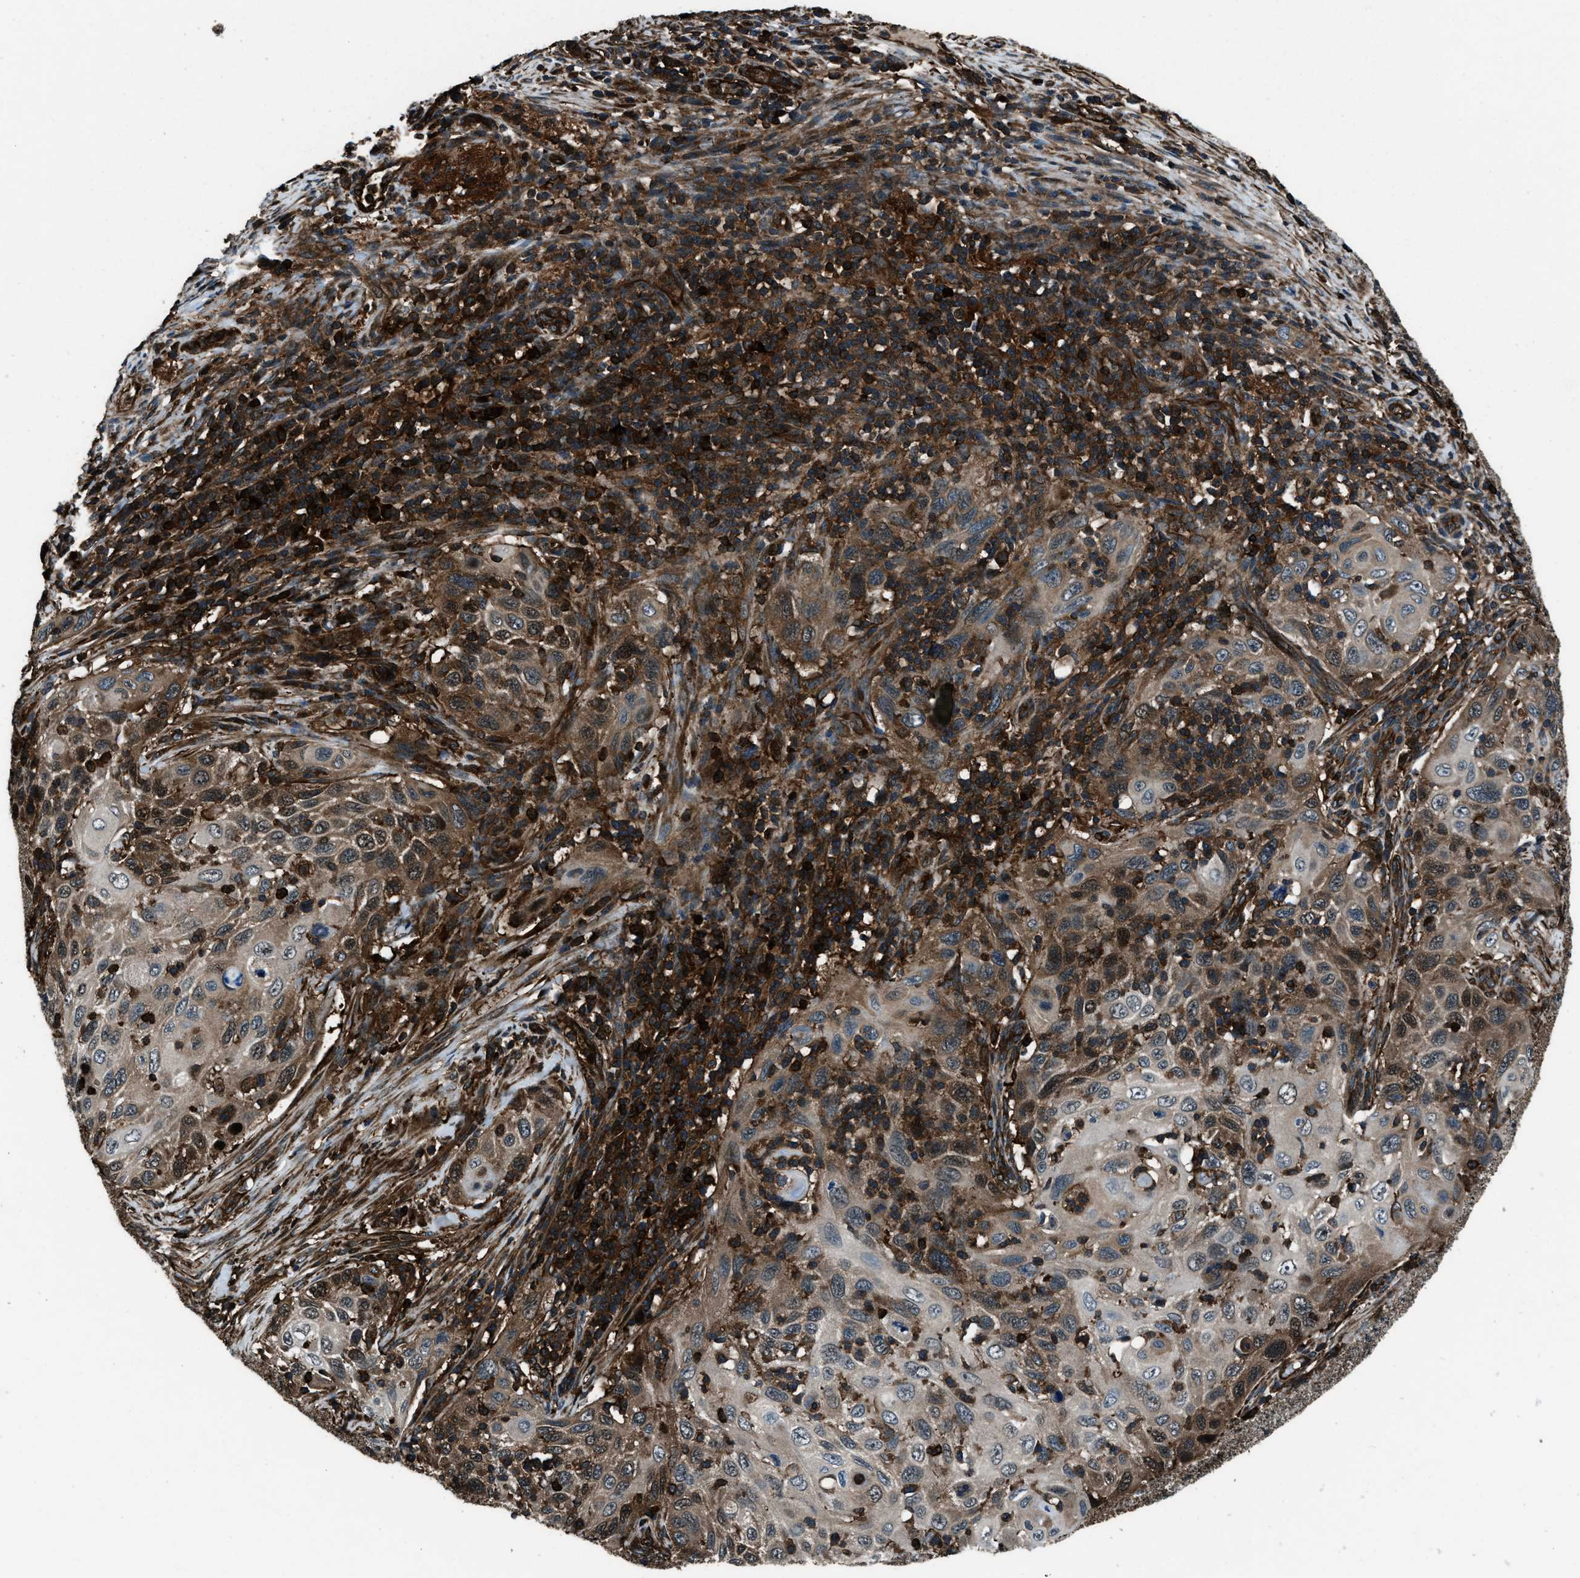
{"staining": {"intensity": "moderate", "quantity": ">75%", "location": "cytoplasmic/membranous,nuclear"}, "tissue": "cervical cancer", "cell_type": "Tumor cells", "image_type": "cancer", "snomed": [{"axis": "morphology", "description": "Squamous cell carcinoma, NOS"}, {"axis": "topography", "description": "Cervix"}], "caption": "Immunohistochemistry (IHC) (DAB) staining of human cervical cancer reveals moderate cytoplasmic/membranous and nuclear protein staining in about >75% of tumor cells.", "gene": "SNX30", "patient": {"sex": "female", "age": 70}}